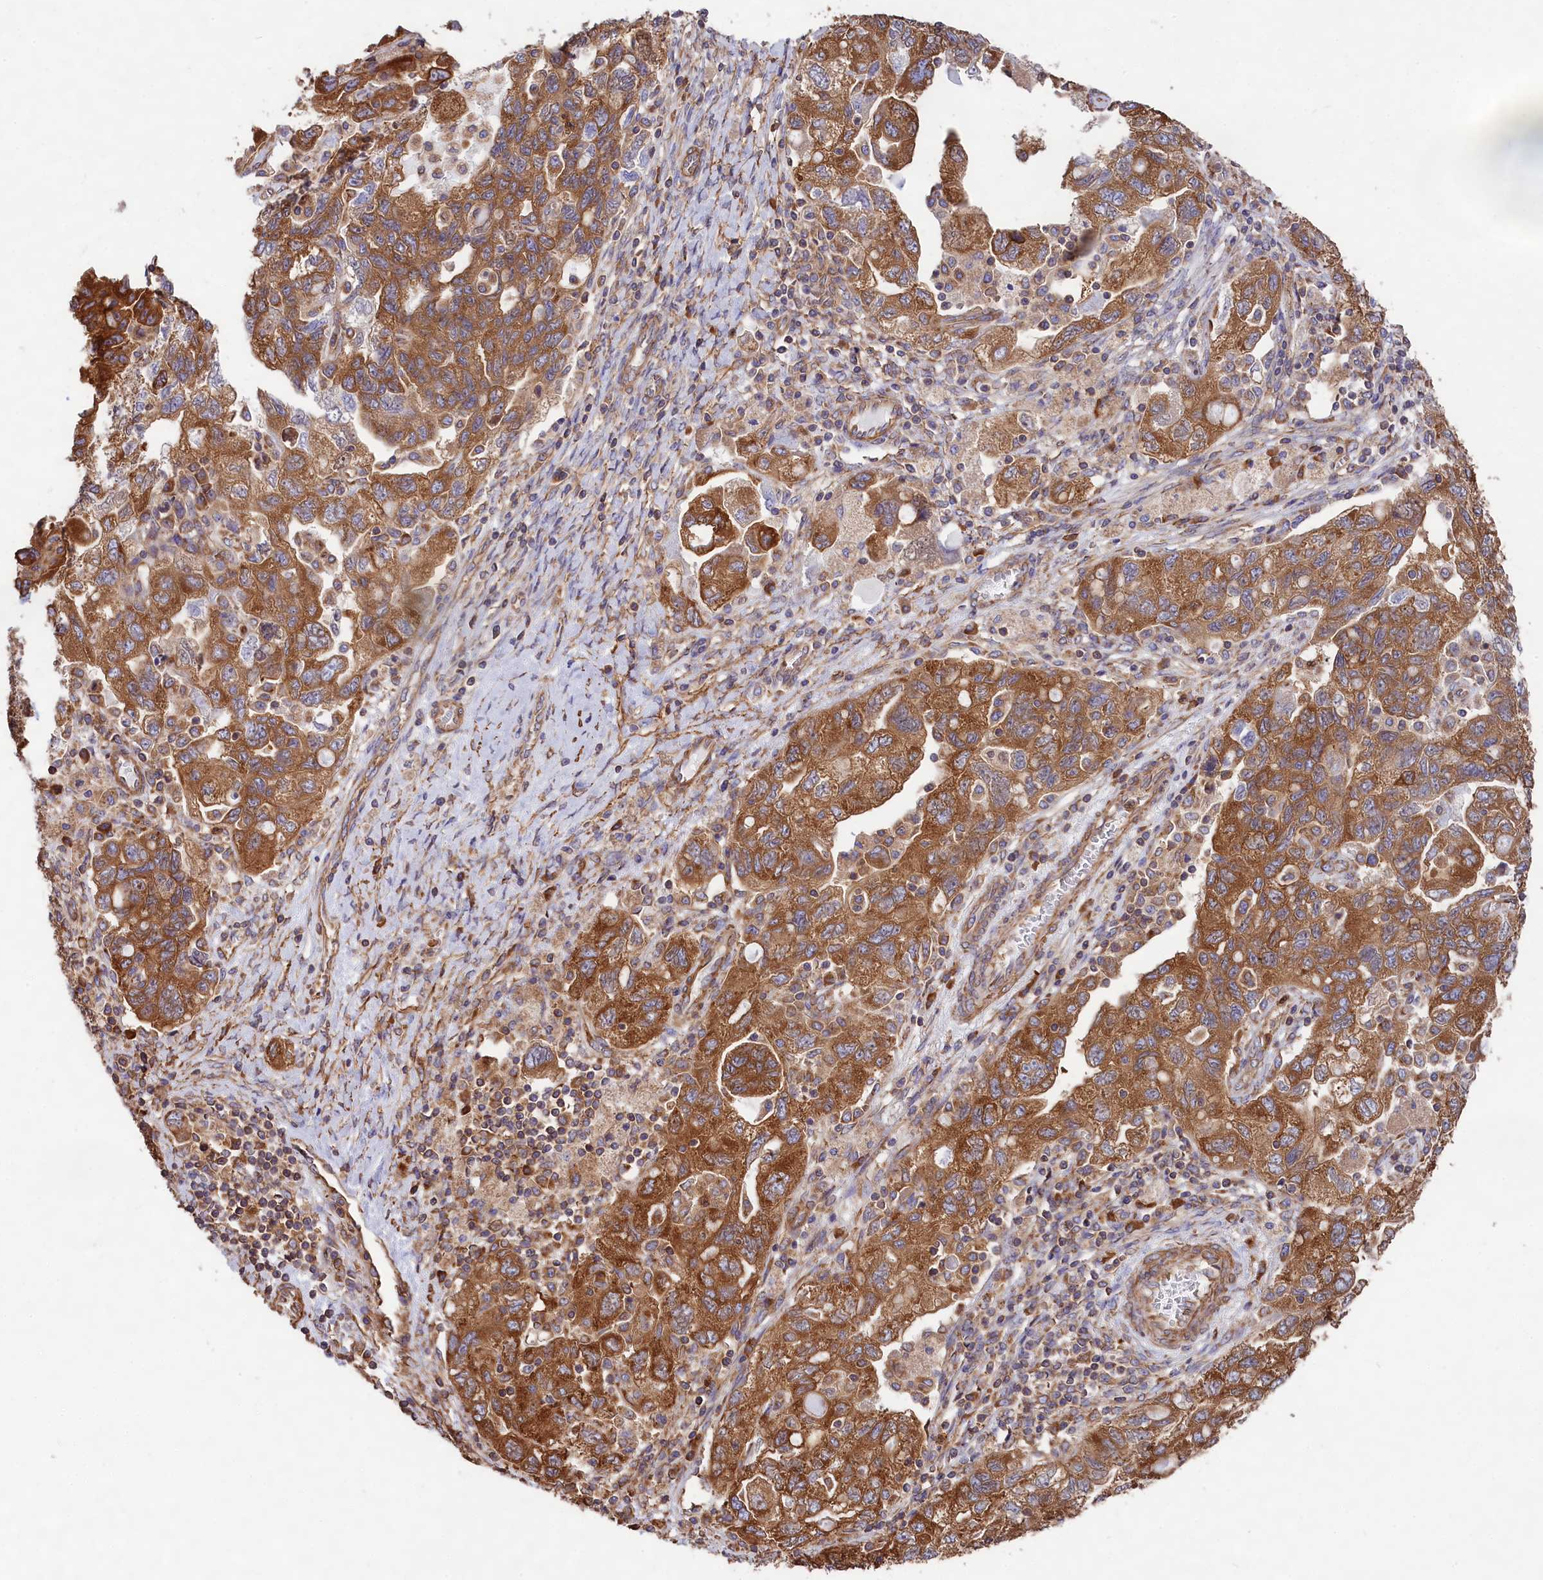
{"staining": {"intensity": "strong", "quantity": ">75%", "location": "cytoplasmic/membranous"}, "tissue": "ovarian cancer", "cell_type": "Tumor cells", "image_type": "cancer", "snomed": [{"axis": "morphology", "description": "Carcinoma, NOS"}, {"axis": "morphology", "description": "Cystadenocarcinoma, serous, NOS"}, {"axis": "topography", "description": "Ovary"}], "caption": "Immunohistochemical staining of carcinoma (ovarian) reveals high levels of strong cytoplasmic/membranous protein staining in about >75% of tumor cells.", "gene": "GYS1", "patient": {"sex": "female", "age": 69}}